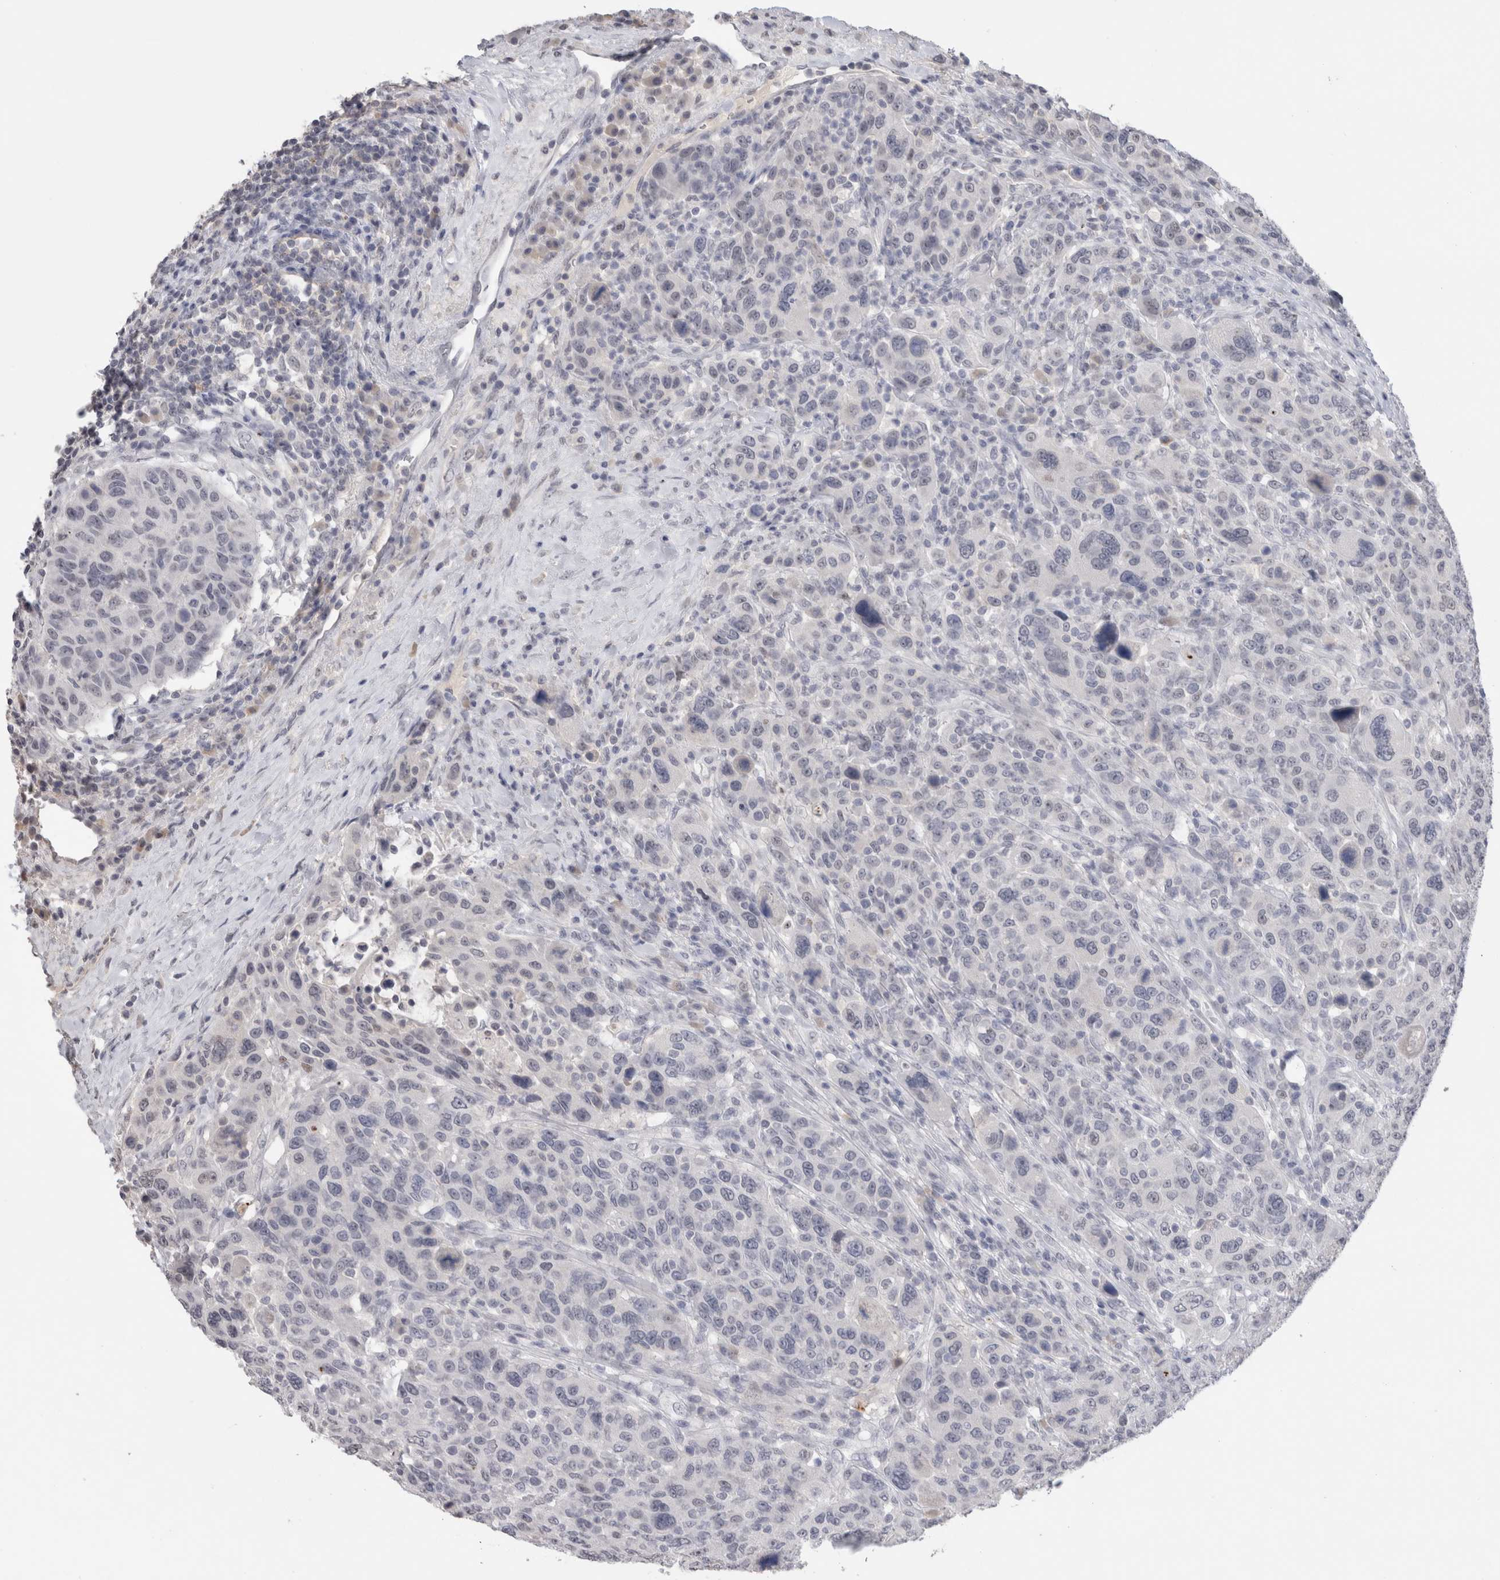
{"staining": {"intensity": "negative", "quantity": "none", "location": "none"}, "tissue": "breast cancer", "cell_type": "Tumor cells", "image_type": "cancer", "snomed": [{"axis": "morphology", "description": "Duct carcinoma"}, {"axis": "topography", "description": "Breast"}], "caption": "Tumor cells show no significant staining in breast cancer.", "gene": "CADM3", "patient": {"sex": "female", "age": 37}}